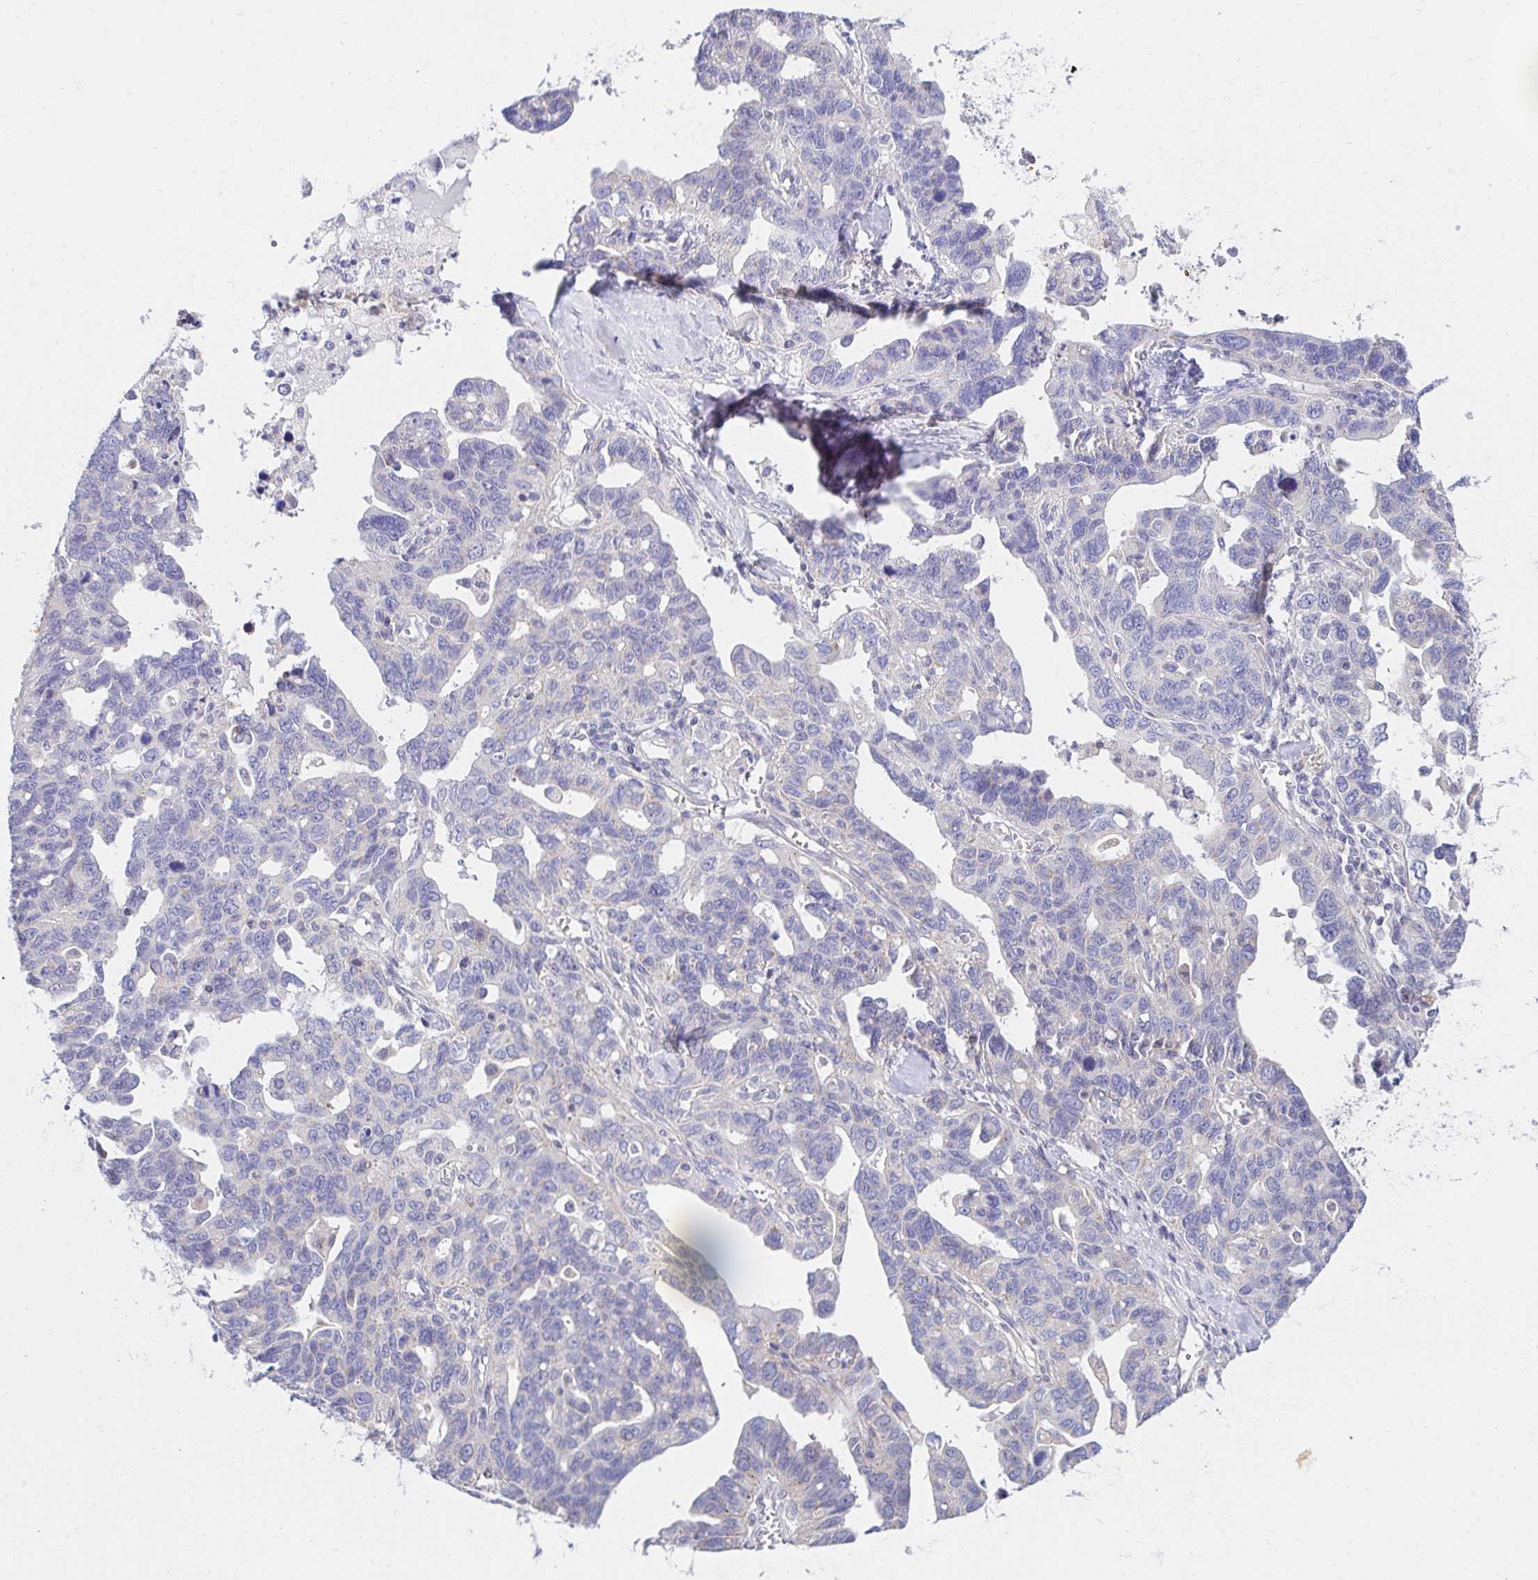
{"staining": {"intensity": "negative", "quantity": "none", "location": "none"}, "tissue": "ovarian cancer", "cell_type": "Tumor cells", "image_type": "cancer", "snomed": [{"axis": "morphology", "description": "Cystadenocarcinoma, serous, NOS"}, {"axis": "topography", "description": "Ovary"}], "caption": "A histopathology image of ovarian serous cystadenocarcinoma stained for a protein shows no brown staining in tumor cells. (Brightfield microscopy of DAB (3,3'-diaminobenzidine) immunohistochemistry (IHC) at high magnification).", "gene": "AKAP14", "patient": {"sex": "female", "age": 69}}